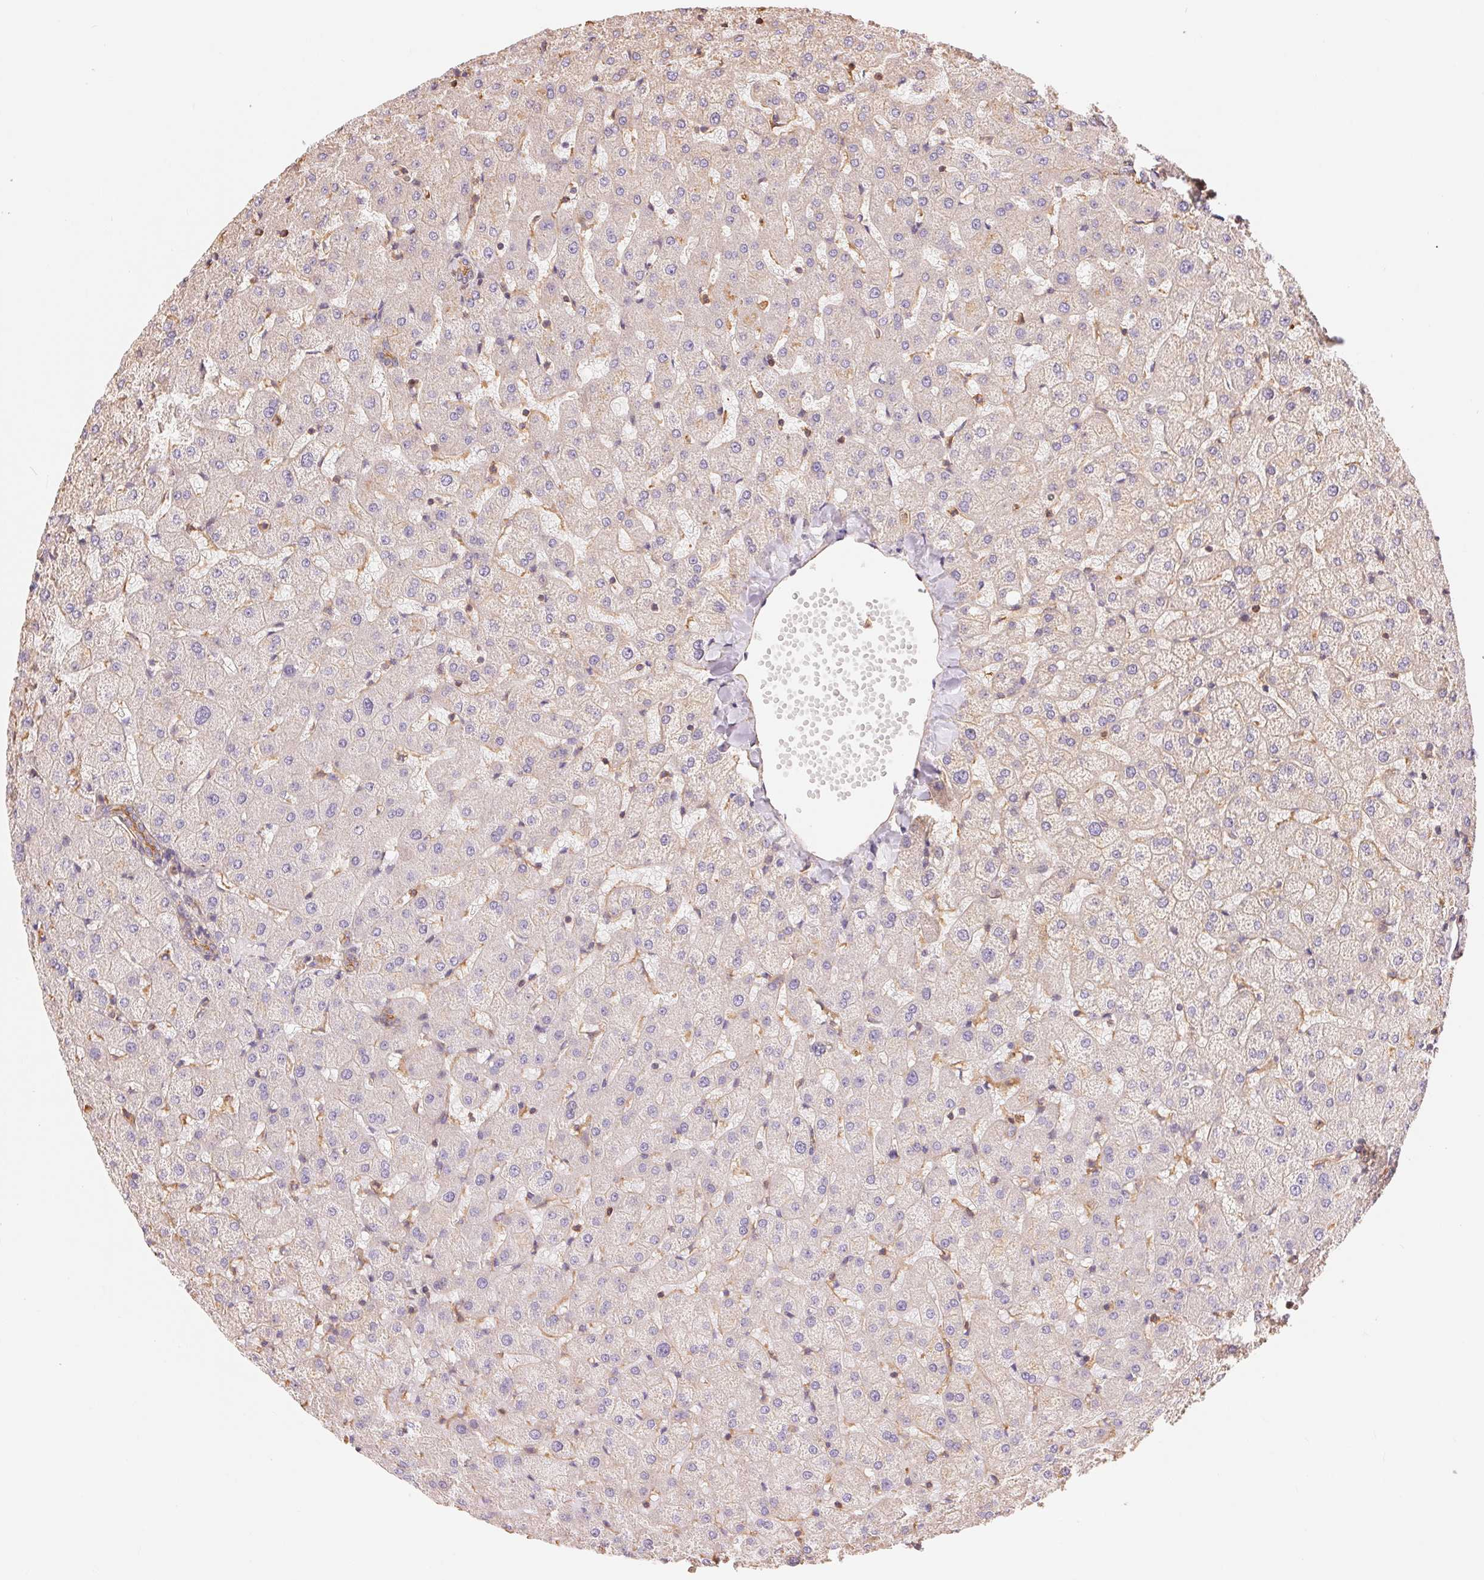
{"staining": {"intensity": "weak", "quantity": "<25%", "location": "cytoplasmic/membranous"}, "tissue": "liver", "cell_type": "Cholangiocytes", "image_type": "normal", "snomed": [{"axis": "morphology", "description": "Normal tissue, NOS"}, {"axis": "topography", "description": "Liver"}], "caption": "Unremarkable liver was stained to show a protein in brown. There is no significant staining in cholangiocytes. Brightfield microscopy of immunohistochemistry stained with DAB (3,3'-diaminobenzidine) (brown) and hematoxylin (blue), captured at high magnification.", "gene": "FRAS1", "patient": {"sex": "female", "age": 50}}